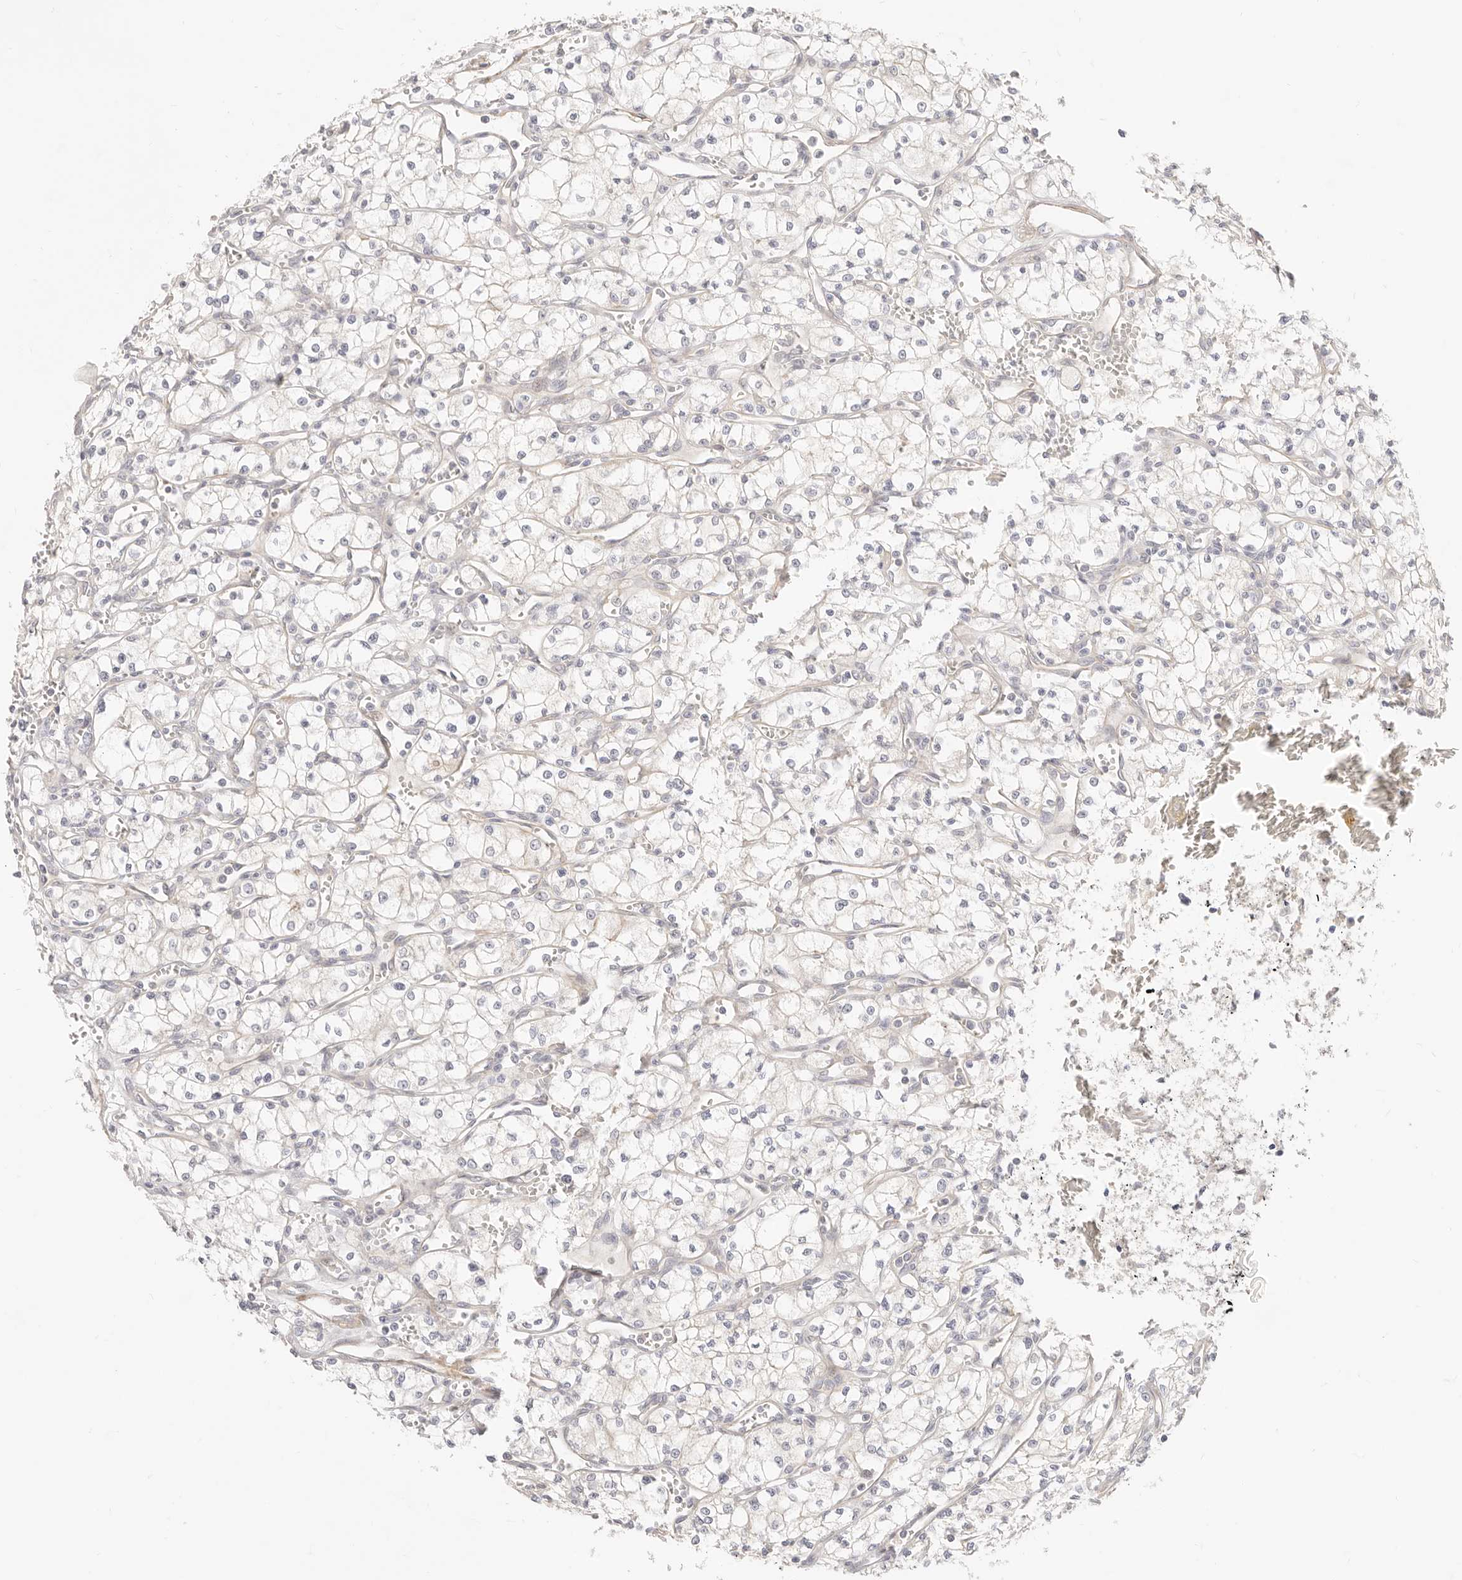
{"staining": {"intensity": "negative", "quantity": "none", "location": "none"}, "tissue": "renal cancer", "cell_type": "Tumor cells", "image_type": "cancer", "snomed": [{"axis": "morphology", "description": "Adenocarcinoma, NOS"}, {"axis": "topography", "description": "Kidney"}], "caption": "IHC photomicrograph of neoplastic tissue: human renal cancer stained with DAB (3,3'-diaminobenzidine) shows no significant protein staining in tumor cells.", "gene": "UBXN10", "patient": {"sex": "male", "age": 59}}